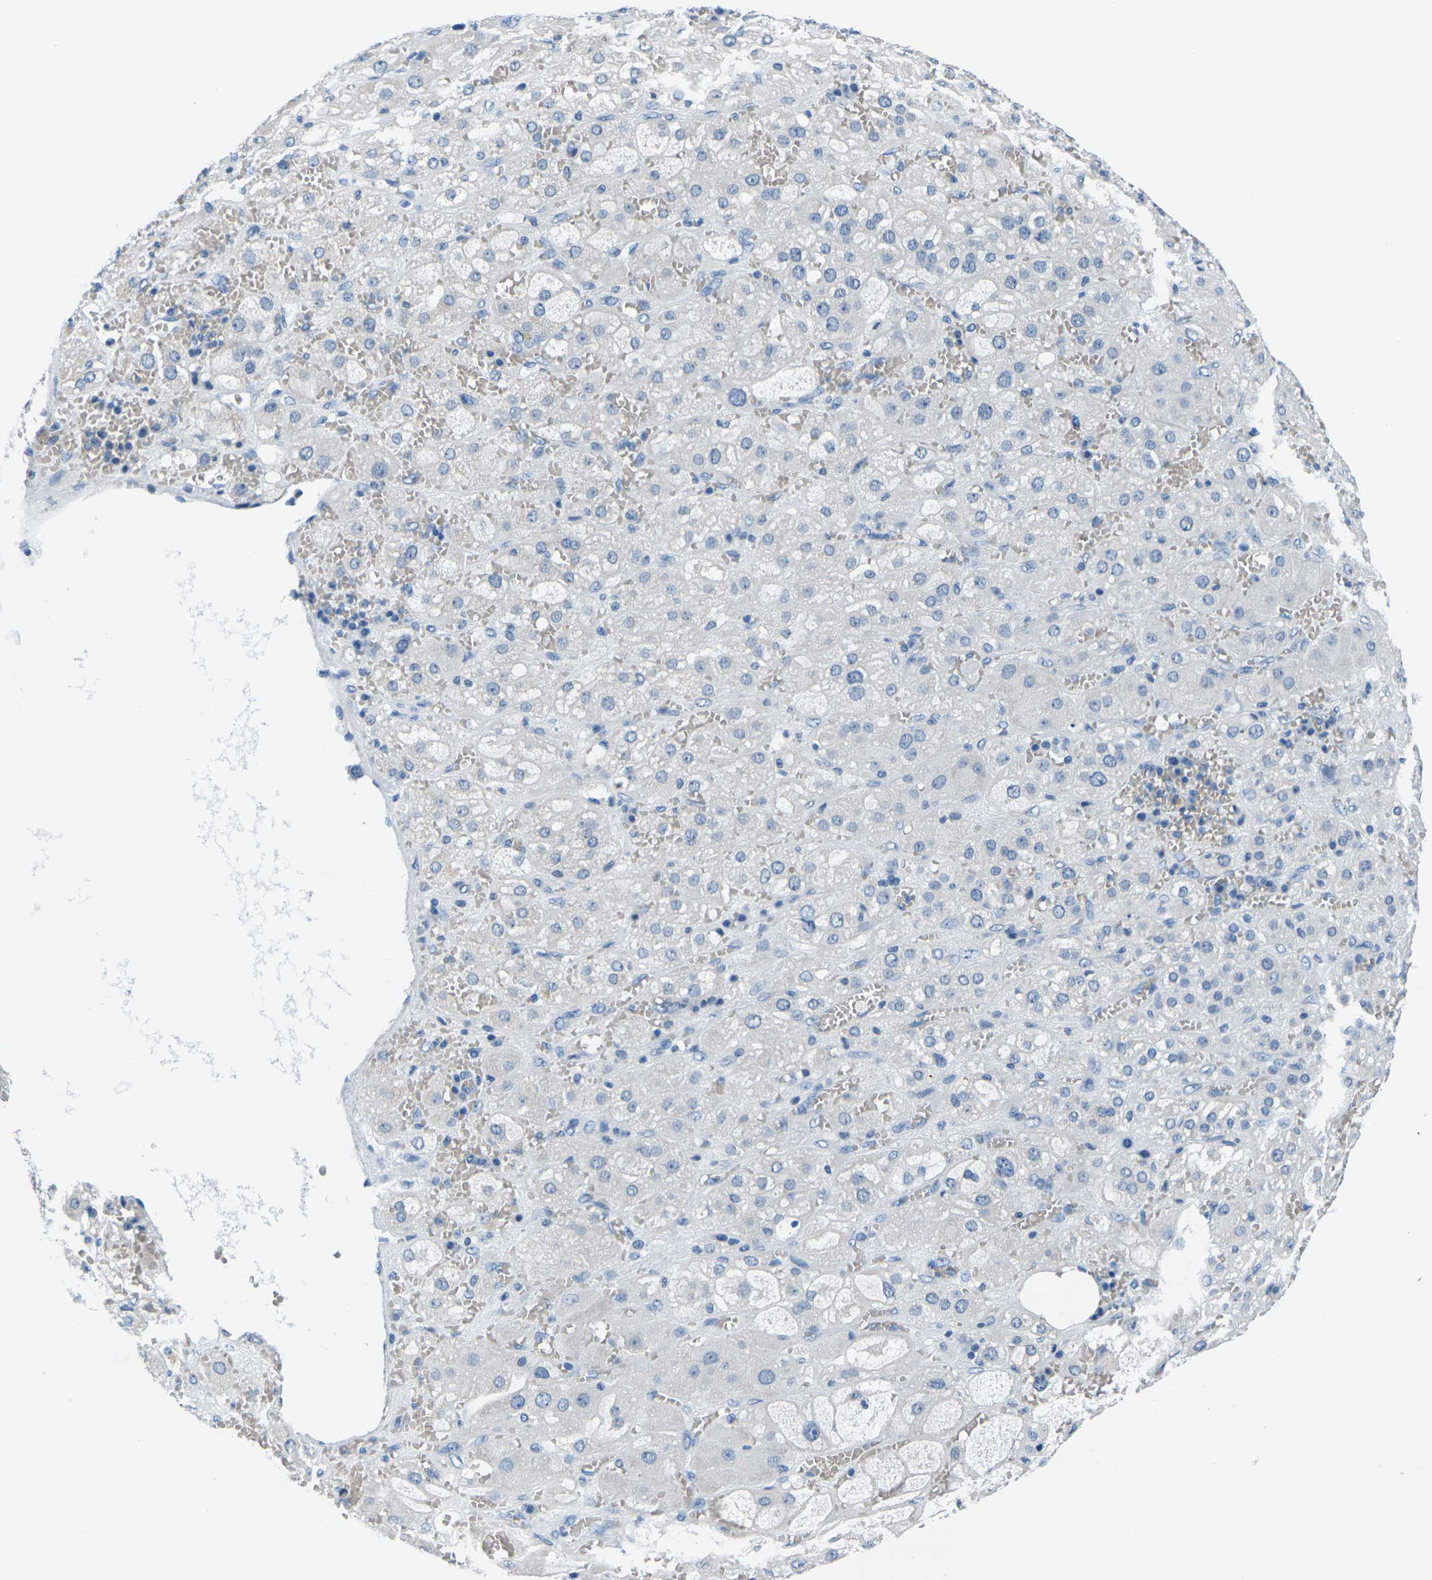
{"staining": {"intensity": "negative", "quantity": "none", "location": "none"}, "tissue": "adrenal gland", "cell_type": "Glandular cells", "image_type": "normal", "snomed": [{"axis": "morphology", "description": "Normal tissue, NOS"}, {"axis": "topography", "description": "Adrenal gland"}], "caption": "A photomicrograph of adrenal gland stained for a protein exhibits no brown staining in glandular cells. Brightfield microscopy of immunohistochemistry (IHC) stained with DAB (brown) and hematoxylin (blue), captured at high magnification.", "gene": "UMOD", "patient": {"sex": "female", "age": 47}}